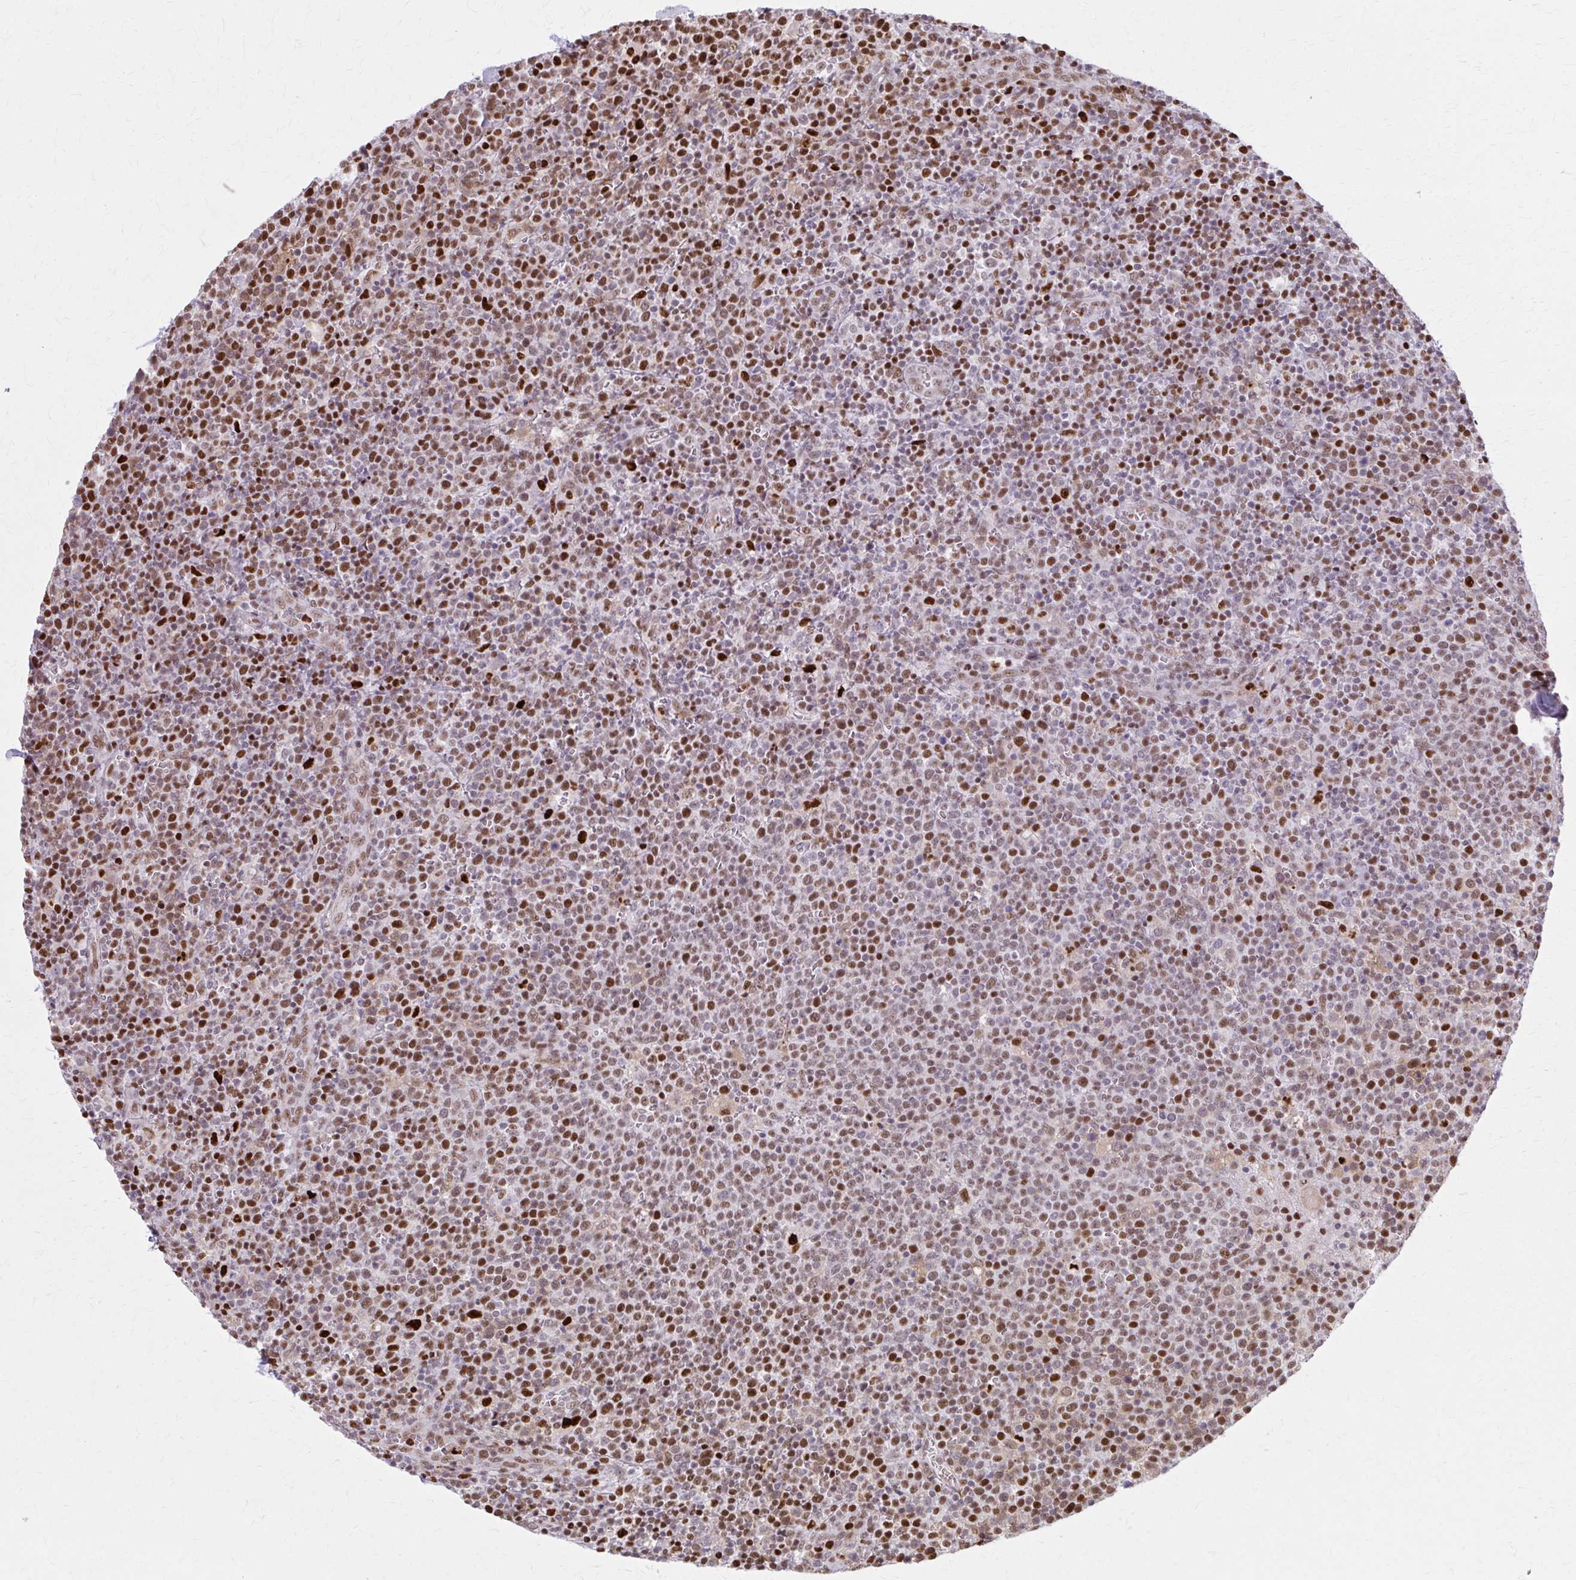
{"staining": {"intensity": "strong", "quantity": "25%-75%", "location": "nuclear"}, "tissue": "lymphoma", "cell_type": "Tumor cells", "image_type": "cancer", "snomed": [{"axis": "morphology", "description": "Malignant lymphoma, non-Hodgkin's type, High grade"}, {"axis": "topography", "description": "Lymph node"}], "caption": "Brown immunohistochemical staining in human lymphoma displays strong nuclear expression in approximately 25%-75% of tumor cells.", "gene": "ZNF559", "patient": {"sex": "male", "age": 61}}